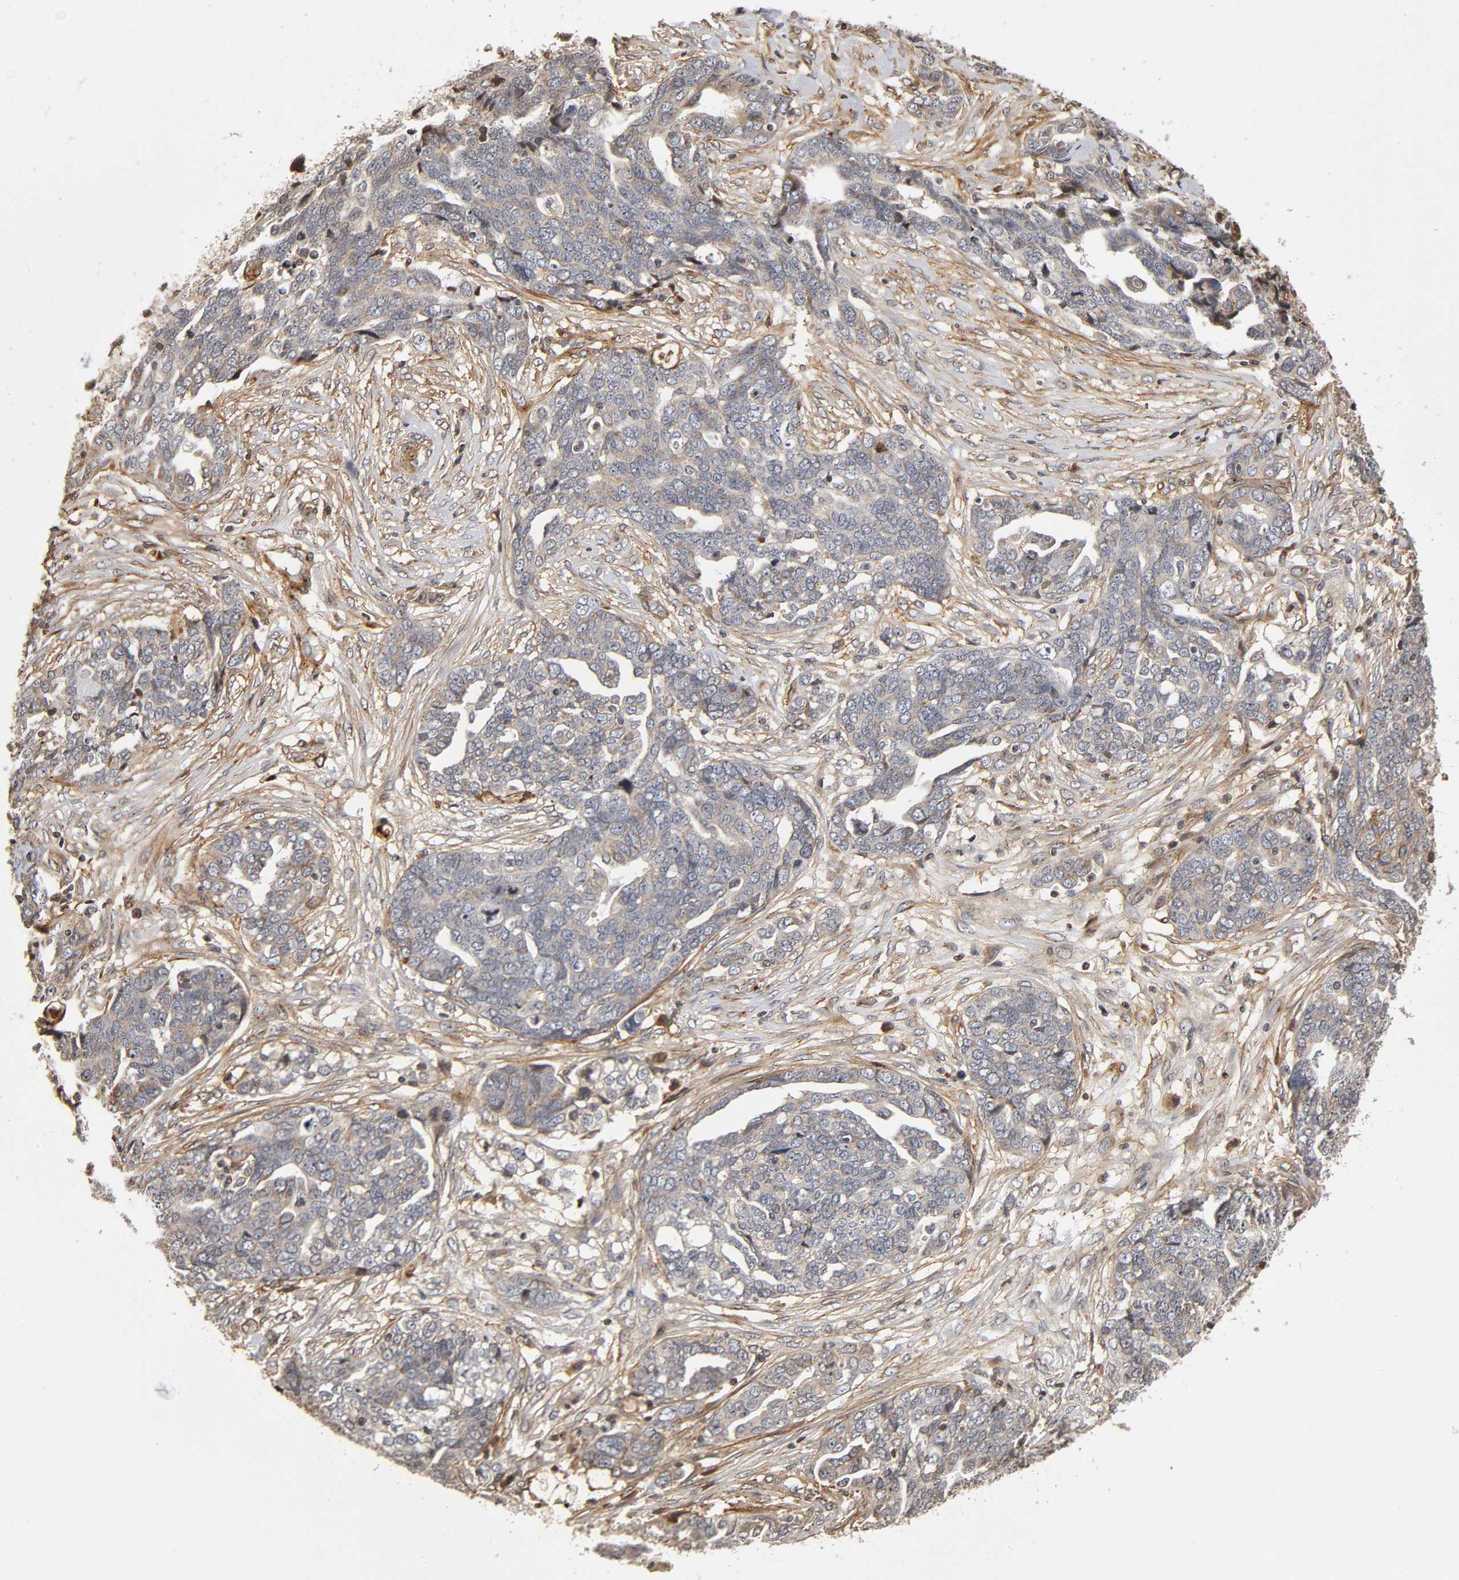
{"staining": {"intensity": "weak", "quantity": ">75%", "location": "cytoplasmic/membranous"}, "tissue": "ovarian cancer", "cell_type": "Tumor cells", "image_type": "cancer", "snomed": [{"axis": "morphology", "description": "Normal tissue, NOS"}, {"axis": "morphology", "description": "Cystadenocarcinoma, serous, NOS"}, {"axis": "topography", "description": "Fallopian tube"}, {"axis": "topography", "description": "Ovary"}], "caption": "This photomicrograph reveals IHC staining of human ovarian serous cystadenocarcinoma, with low weak cytoplasmic/membranous positivity in about >75% of tumor cells.", "gene": "ITGAV", "patient": {"sex": "female", "age": 56}}